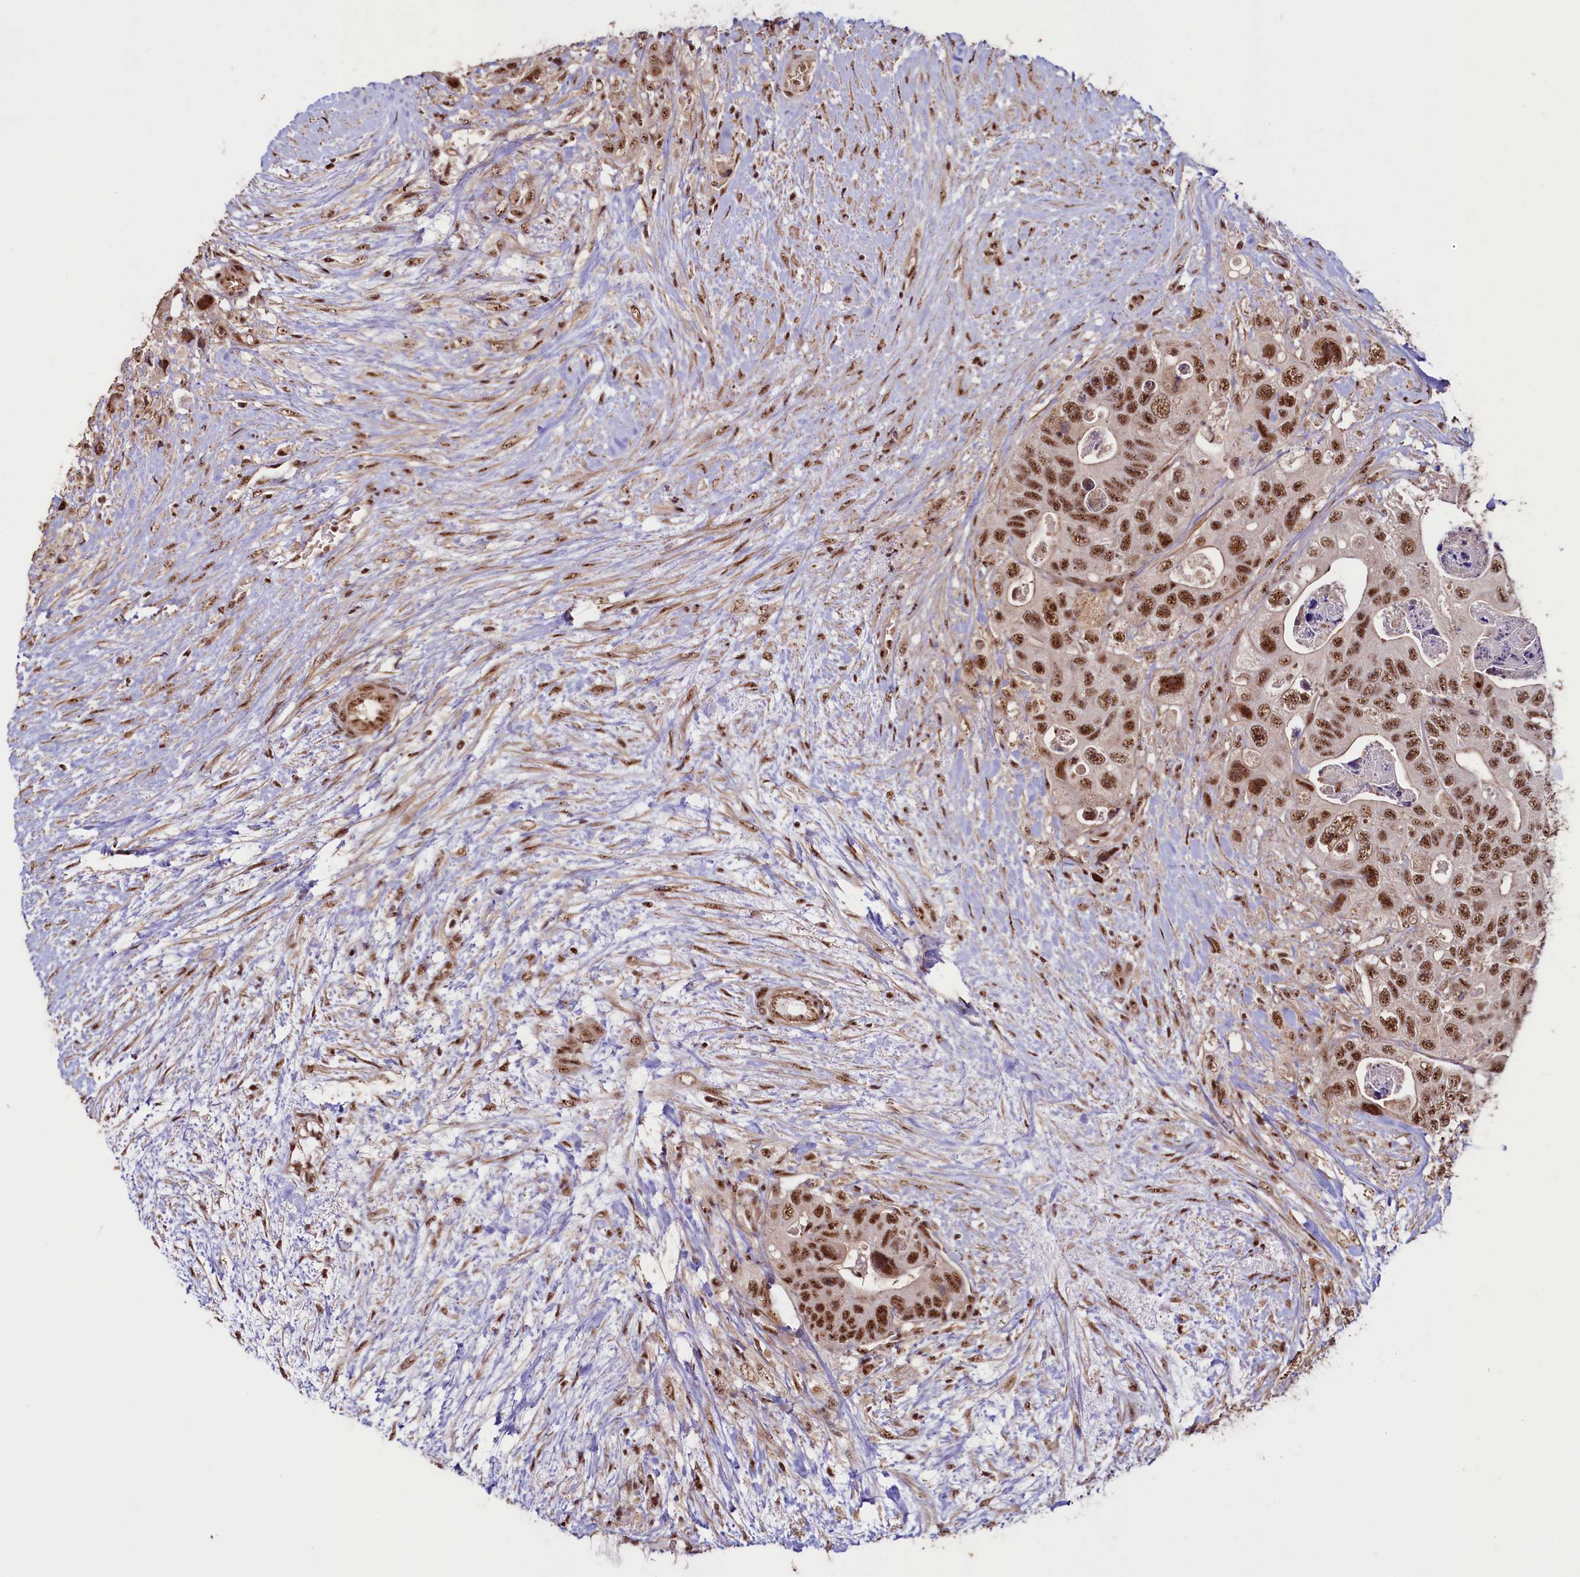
{"staining": {"intensity": "strong", "quantity": ">75%", "location": "nuclear"}, "tissue": "colorectal cancer", "cell_type": "Tumor cells", "image_type": "cancer", "snomed": [{"axis": "morphology", "description": "Adenocarcinoma, NOS"}, {"axis": "topography", "description": "Colon"}], "caption": "Approximately >75% of tumor cells in colorectal cancer (adenocarcinoma) display strong nuclear protein staining as visualized by brown immunohistochemical staining.", "gene": "SFSWAP", "patient": {"sex": "female", "age": 46}}